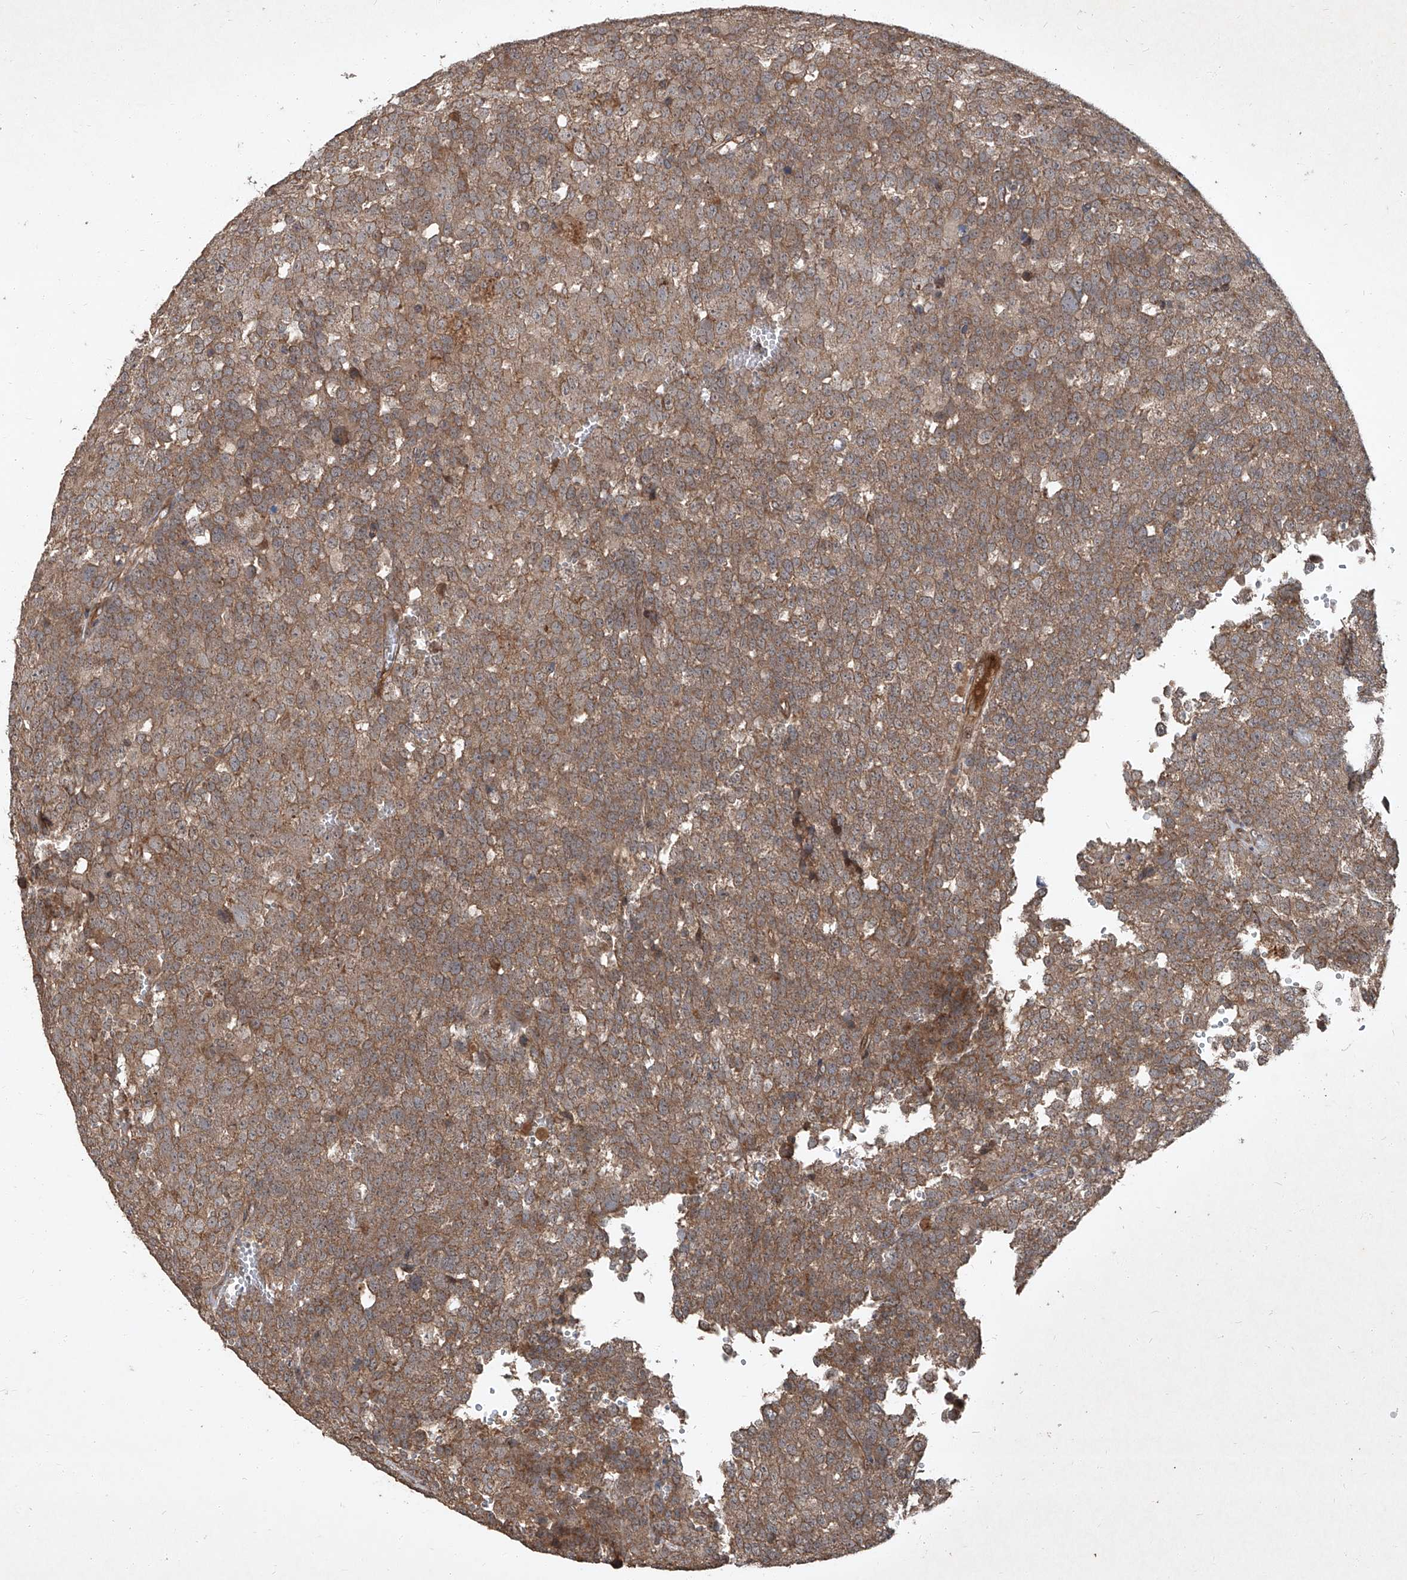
{"staining": {"intensity": "moderate", "quantity": ">75%", "location": "cytoplasmic/membranous"}, "tissue": "testis cancer", "cell_type": "Tumor cells", "image_type": "cancer", "snomed": [{"axis": "morphology", "description": "Seminoma, NOS"}, {"axis": "topography", "description": "Testis"}], "caption": "The photomicrograph demonstrates staining of seminoma (testis), revealing moderate cytoplasmic/membranous protein expression (brown color) within tumor cells. (Stains: DAB (3,3'-diaminobenzidine) in brown, nuclei in blue, Microscopy: brightfield microscopy at high magnification).", "gene": "CCN1", "patient": {"sex": "male", "age": 71}}